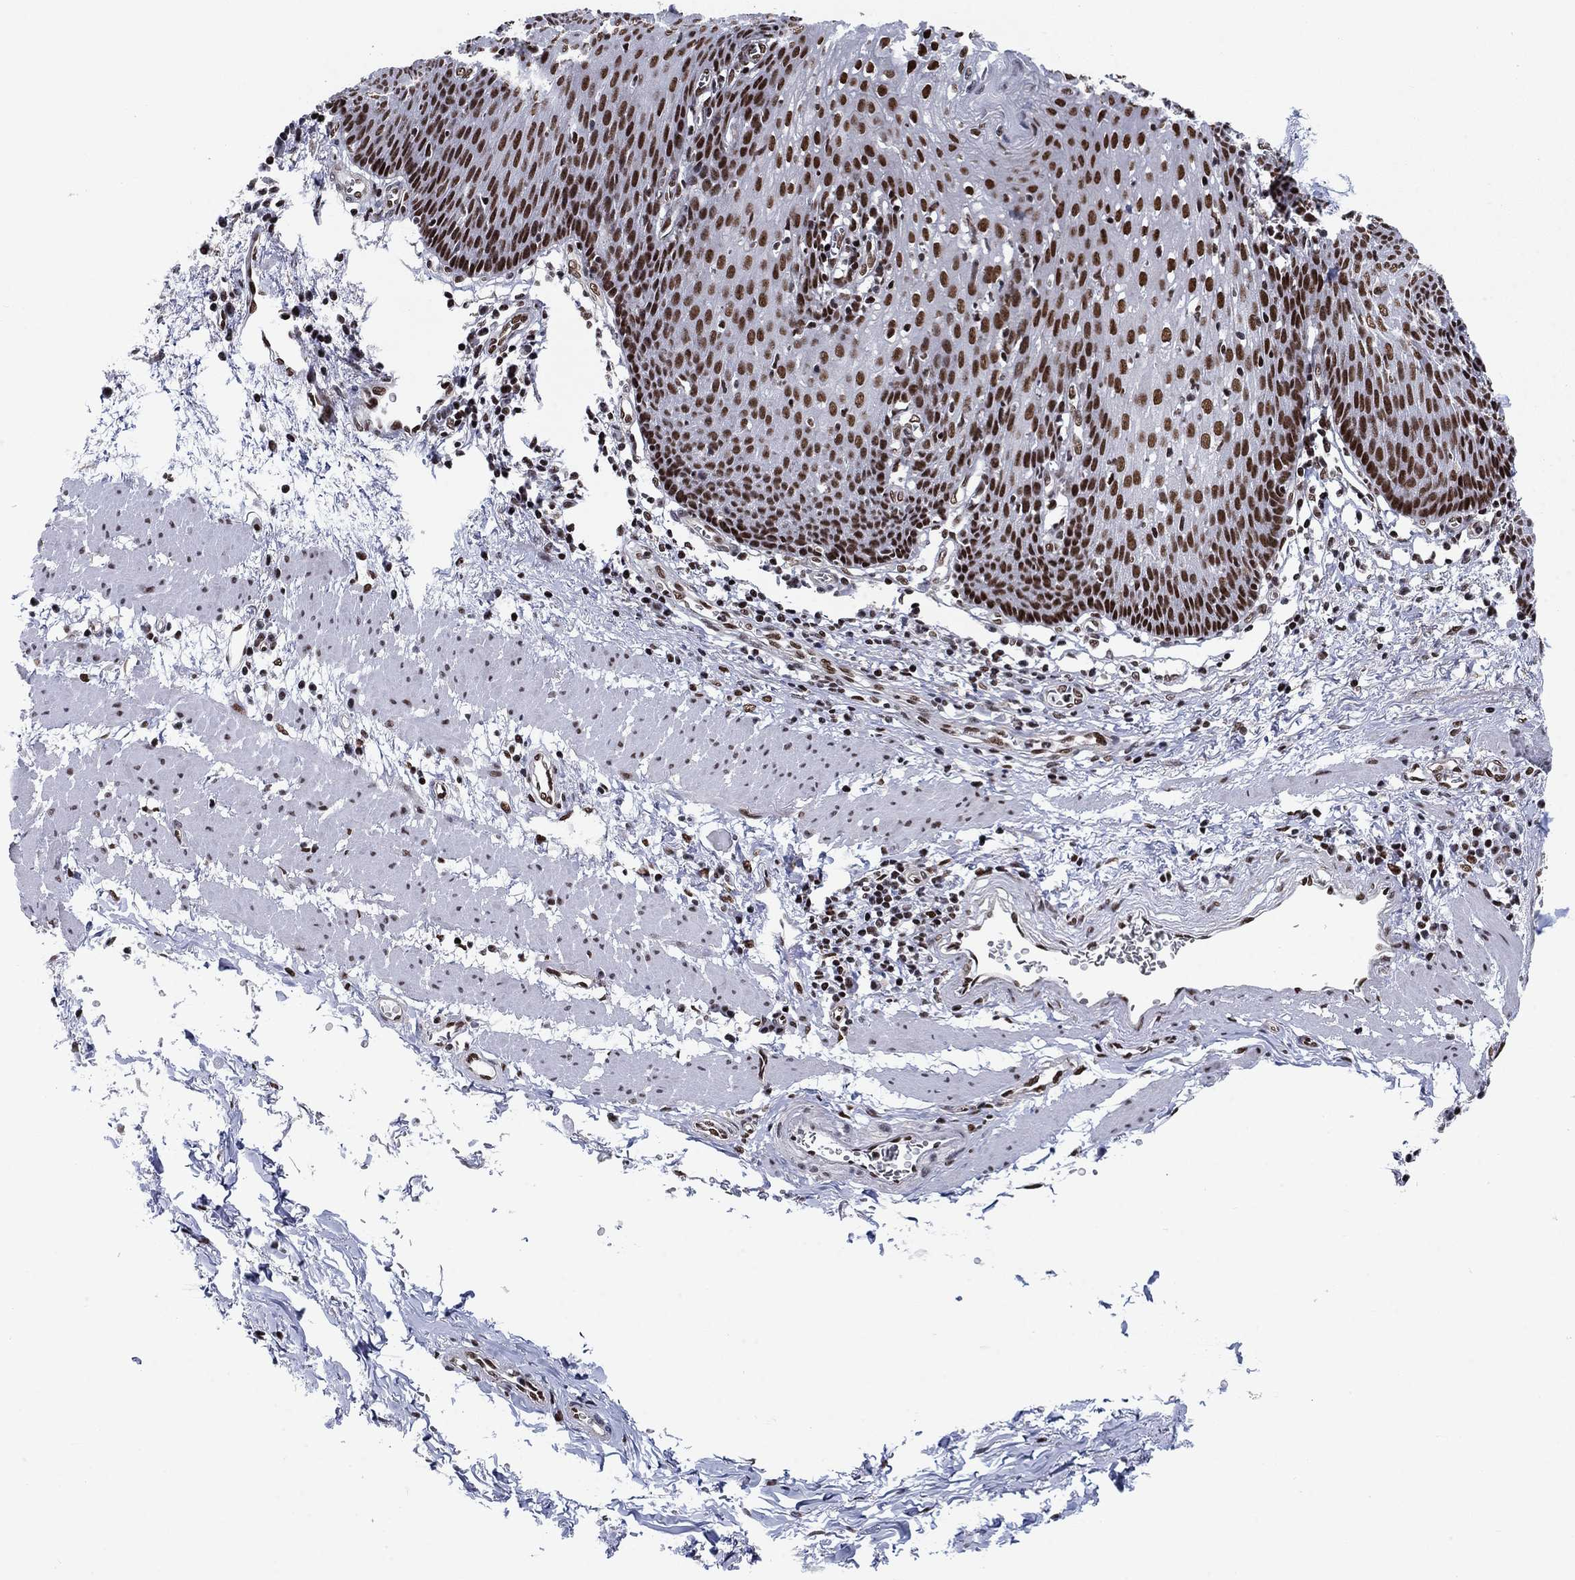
{"staining": {"intensity": "strong", "quantity": ">75%", "location": "nuclear"}, "tissue": "esophagus", "cell_type": "Squamous epithelial cells", "image_type": "normal", "snomed": [{"axis": "morphology", "description": "Normal tissue, NOS"}, {"axis": "topography", "description": "Esophagus"}], "caption": "Squamous epithelial cells exhibit strong nuclear positivity in about >75% of cells in benign esophagus. Nuclei are stained in blue.", "gene": "RPRD1B", "patient": {"sex": "male", "age": 57}}